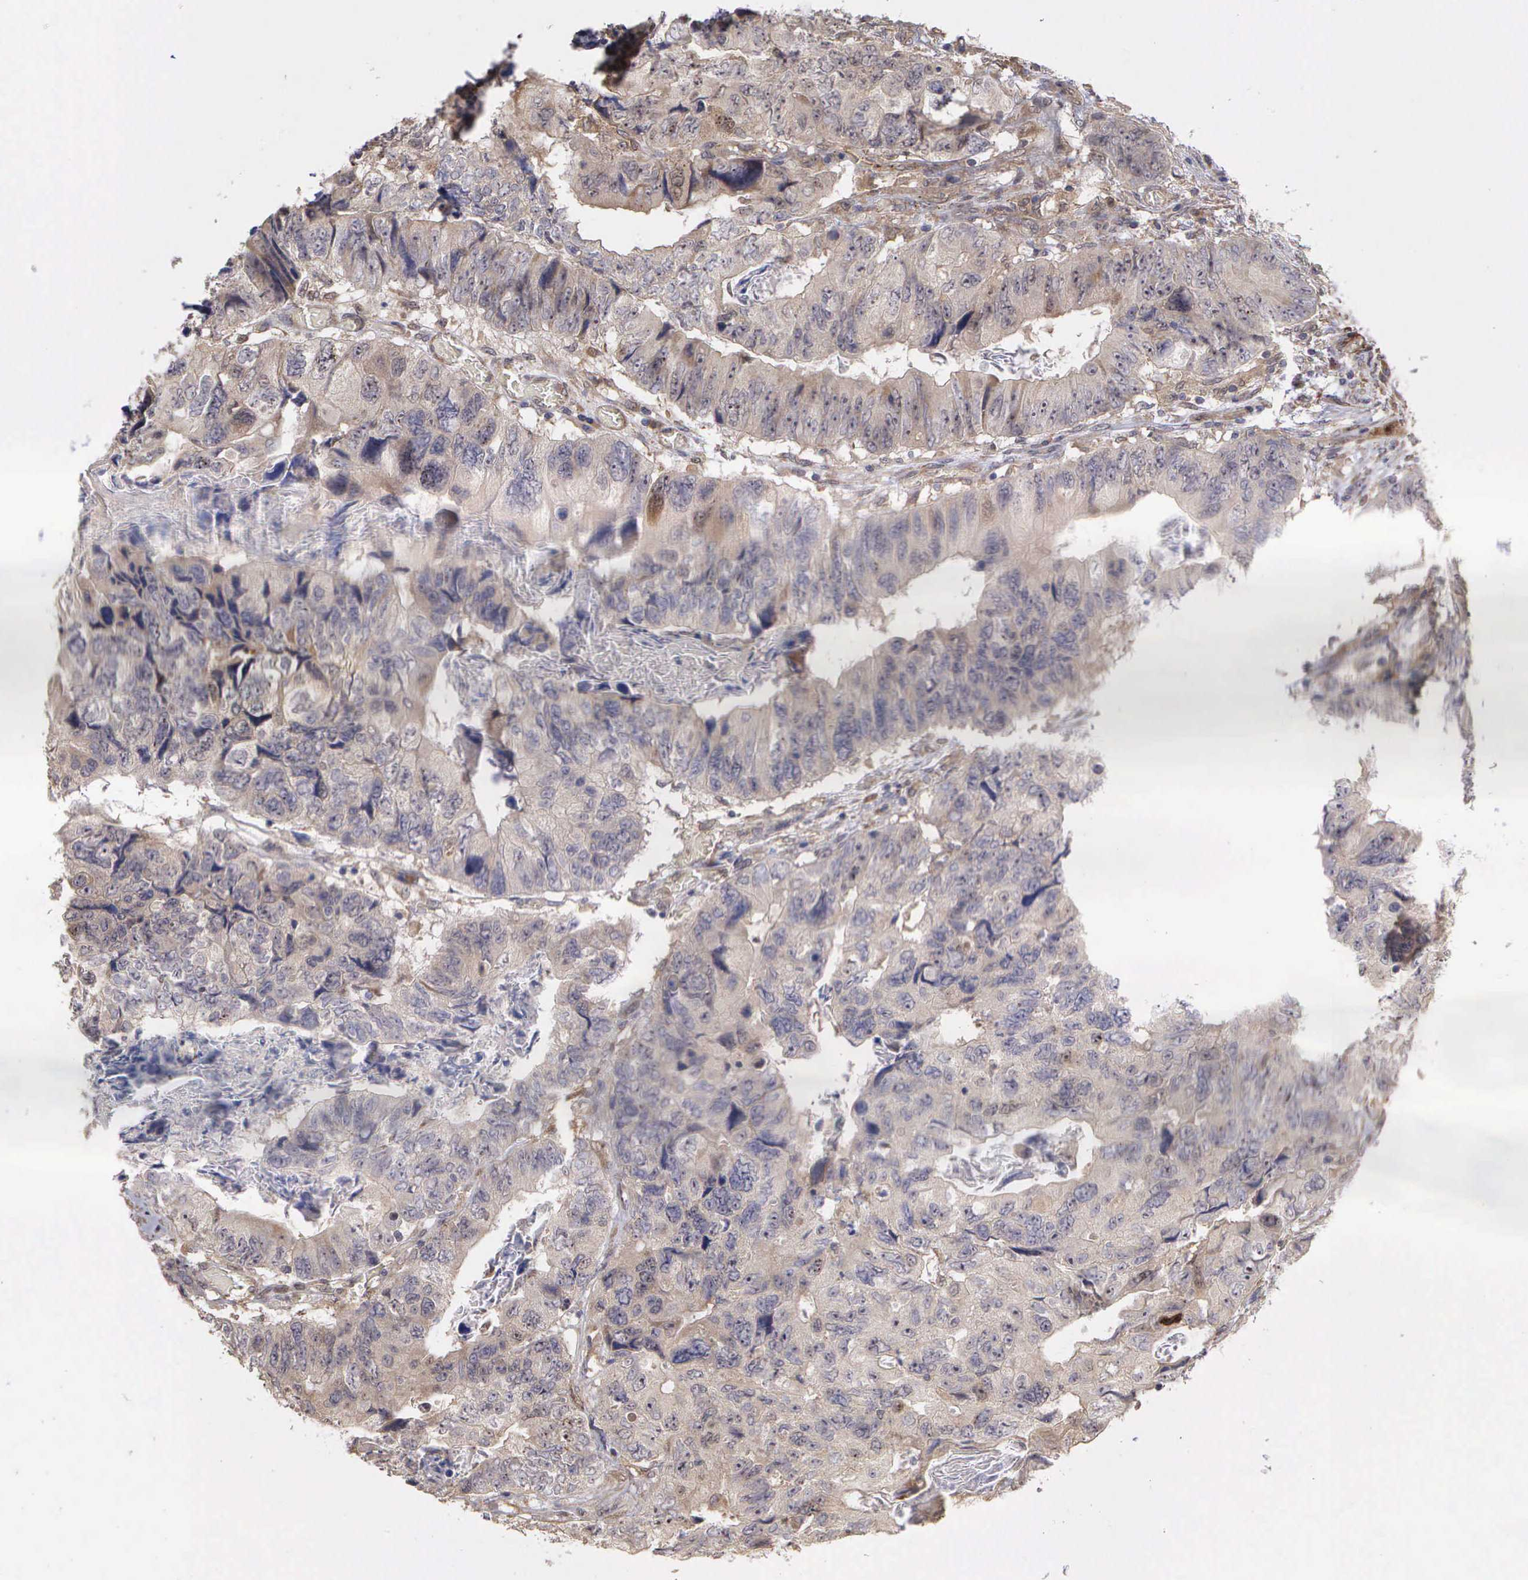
{"staining": {"intensity": "weak", "quantity": "25%-75%", "location": "cytoplasmic/membranous"}, "tissue": "colorectal cancer", "cell_type": "Tumor cells", "image_type": "cancer", "snomed": [{"axis": "morphology", "description": "Adenocarcinoma, NOS"}, {"axis": "topography", "description": "Rectum"}], "caption": "Colorectal cancer (adenocarcinoma) was stained to show a protein in brown. There is low levels of weak cytoplasmic/membranous staining in about 25%-75% of tumor cells.", "gene": "DNAJB7", "patient": {"sex": "female", "age": 82}}